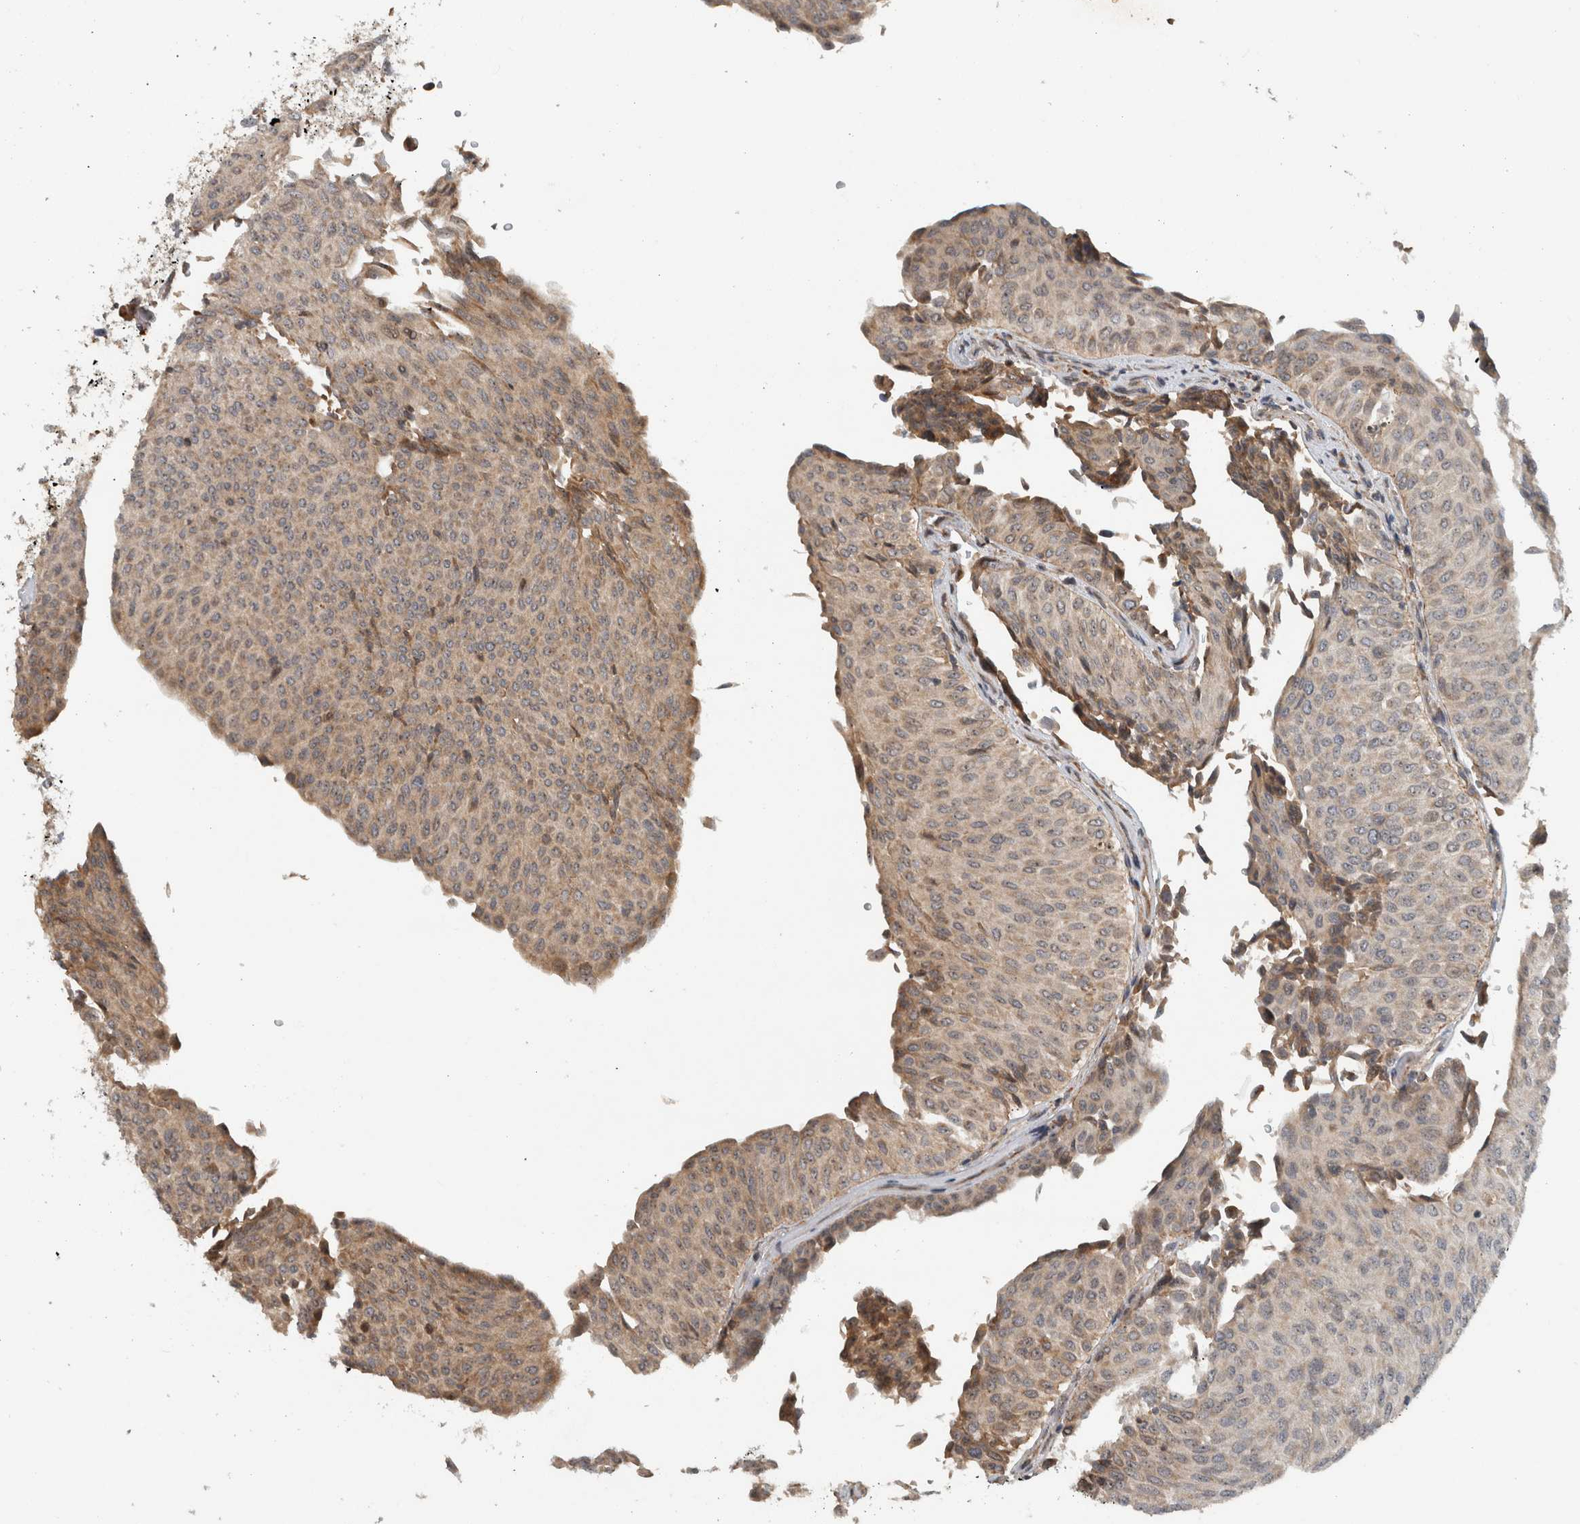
{"staining": {"intensity": "weak", "quantity": "25%-75%", "location": "cytoplasmic/membranous"}, "tissue": "urothelial cancer", "cell_type": "Tumor cells", "image_type": "cancer", "snomed": [{"axis": "morphology", "description": "Urothelial carcinoma, Low grade"}, {"axis": "topography", "description": "Urinary bladder"}], "caption": "Urothelial carcinoma (low-grade) stained for a protein (brown) reveals weak cytoplasmic/membranous positive expression in about 25%-75% of tumor cells.", "gene": "GPR137B", "patient": {"sex": "male", "age": 78}}